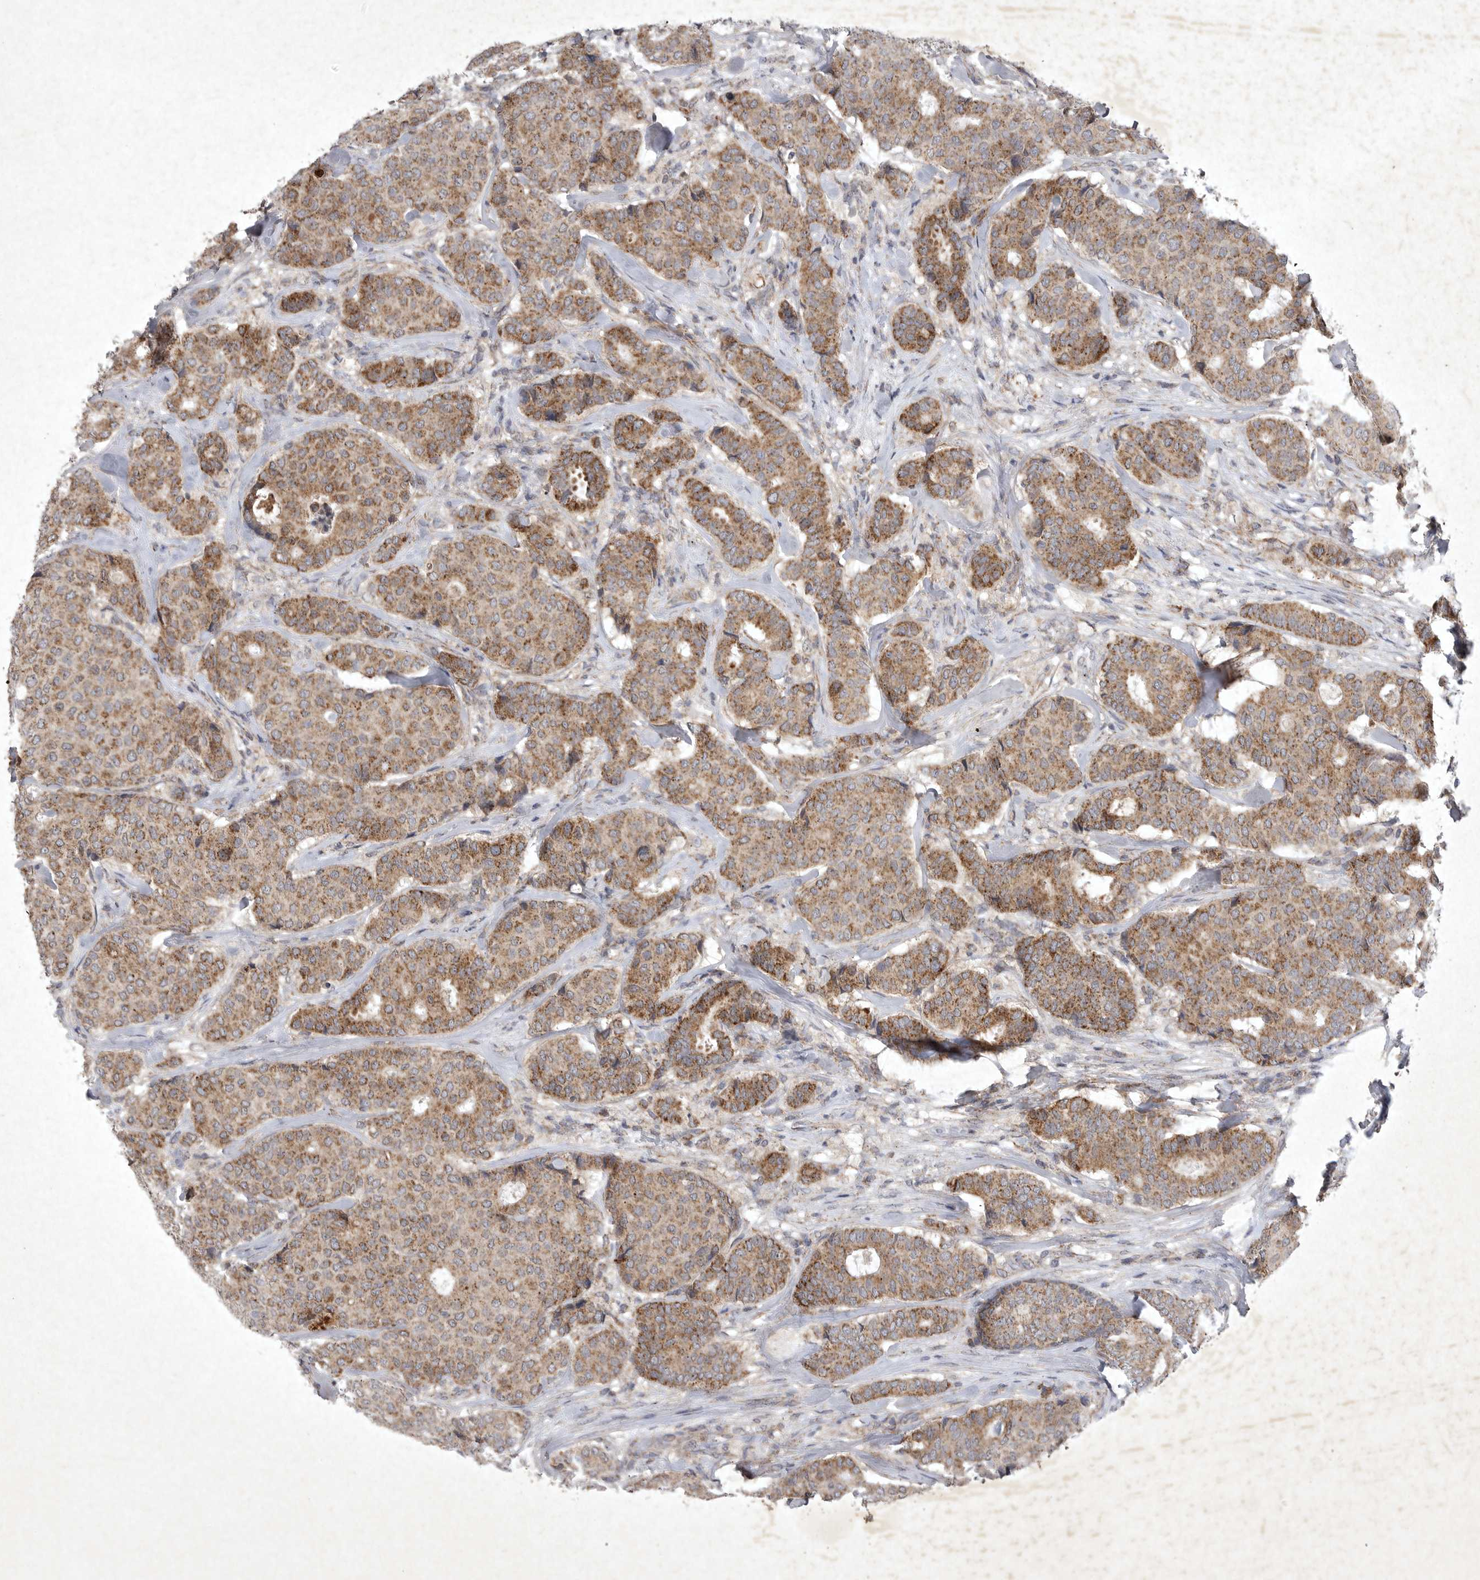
{"staining": {"intensity": "moderate", "quantity": ">75%", "location": "cytoplasmic/membranous"}, "tissue": "breast cancer", "cell_type": "Tumor cells", "image_type": "cancer", "snomed": [{"axis": "morphology", "description": "Duct carcinoma"}, {"axis": "topography", "description": "Breast"}], "caption": "Immunohistochemical staining of breast cancer shows medium levels of moderate cytoplasmic/membranous expression in approximately >75% of tumor cells.", "gene": "DDR1", "patient": {"sex": "female", "age": 75}}